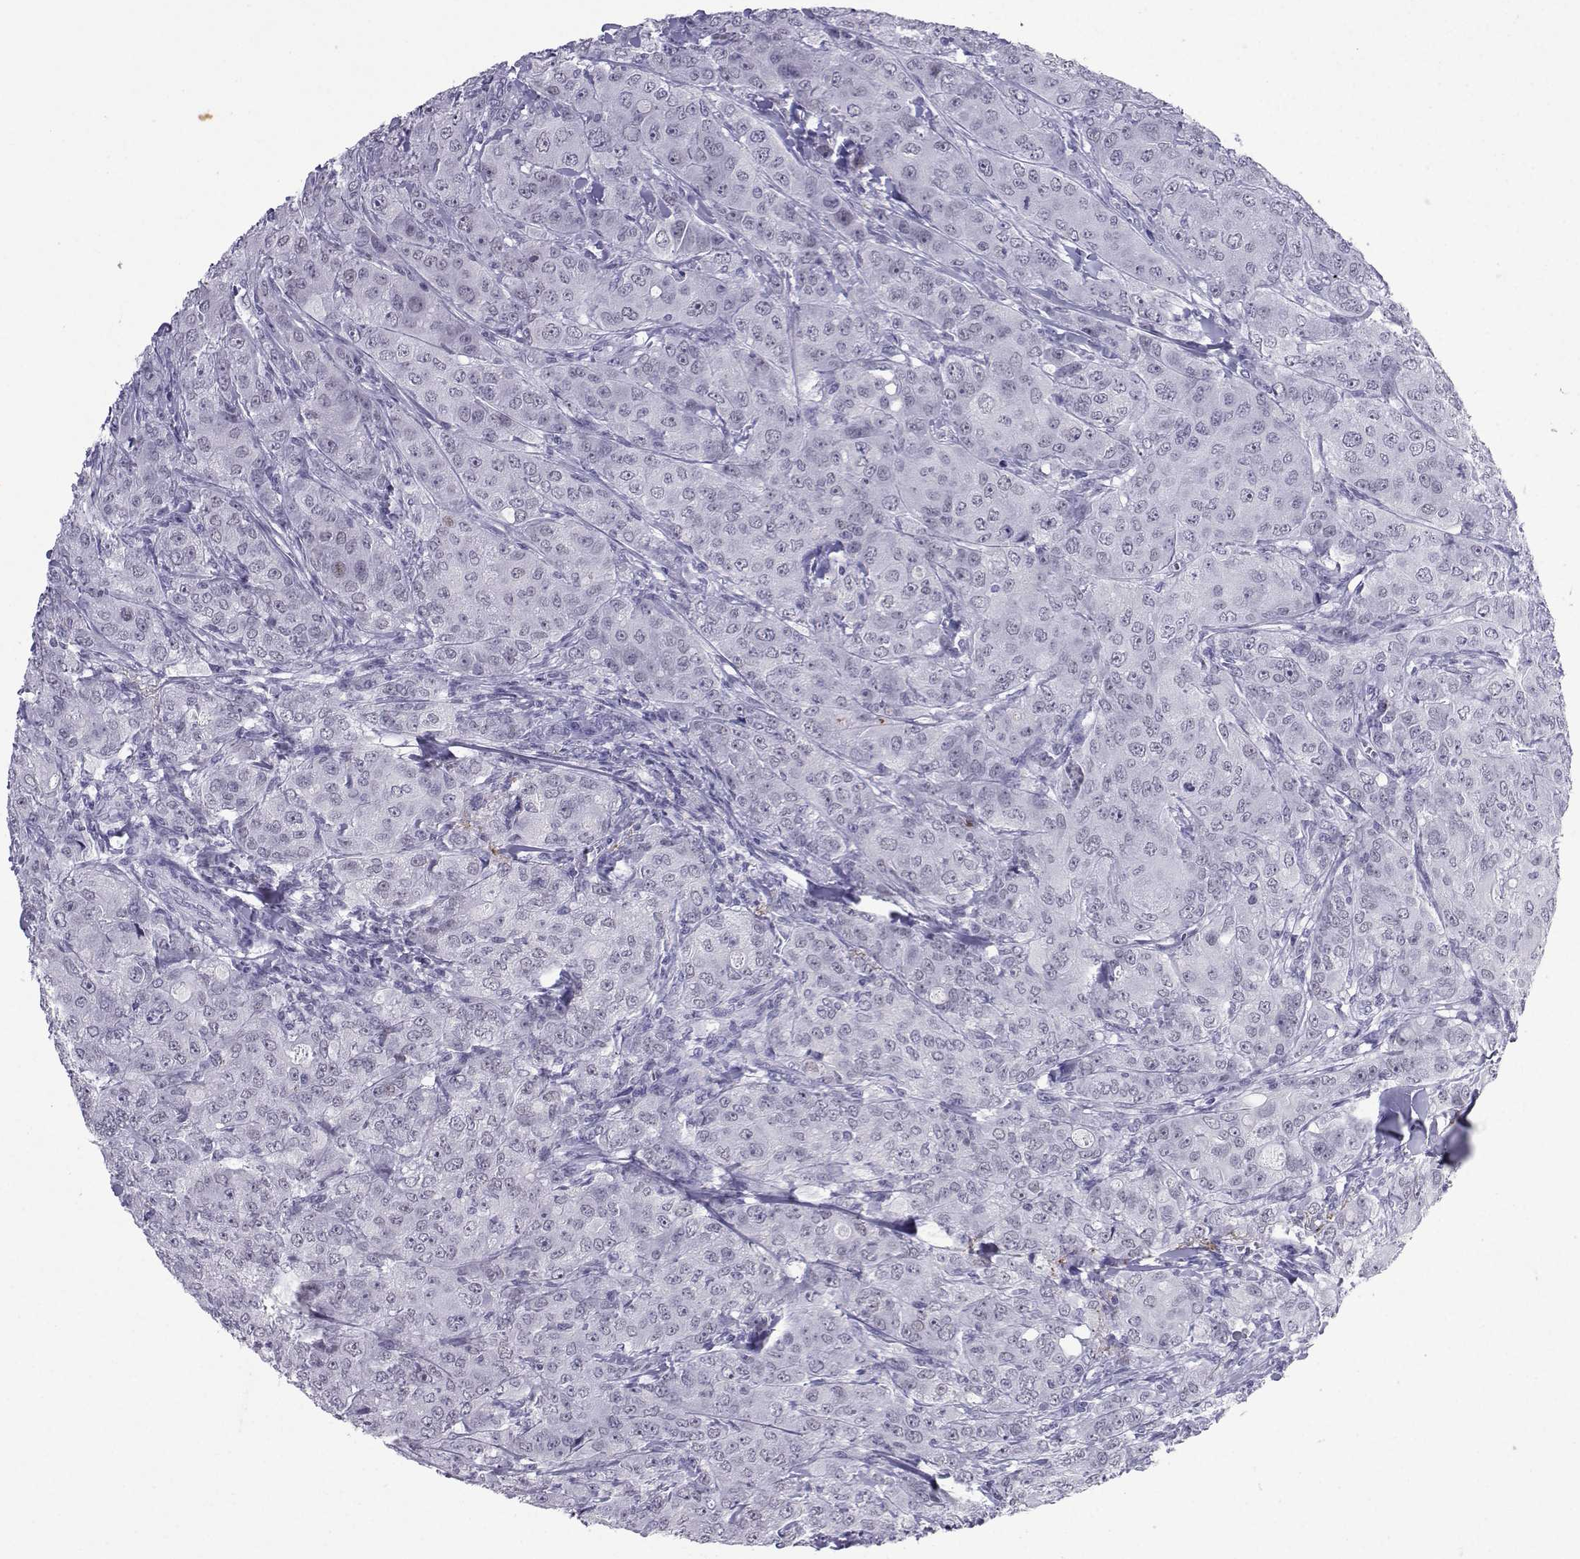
{"staining": {"intensity": "negative", "quantity": "none", "location": "none"}, "tissue": "breast cancer", "cell_type": "Tumor cells", "image_type": "cancer", "snomed": [{"axis": "morphology", "description": "Duct carcinoma"}, {"axis": "topography", "description": "Breast"}], "caption": "This is an immunohistochemistry (IHC) photomicrograph of human breast cancer. There is no expression in tumor cells.", "gene": "LORICRIN", "patient": {"sex": "female", "age": 43}}